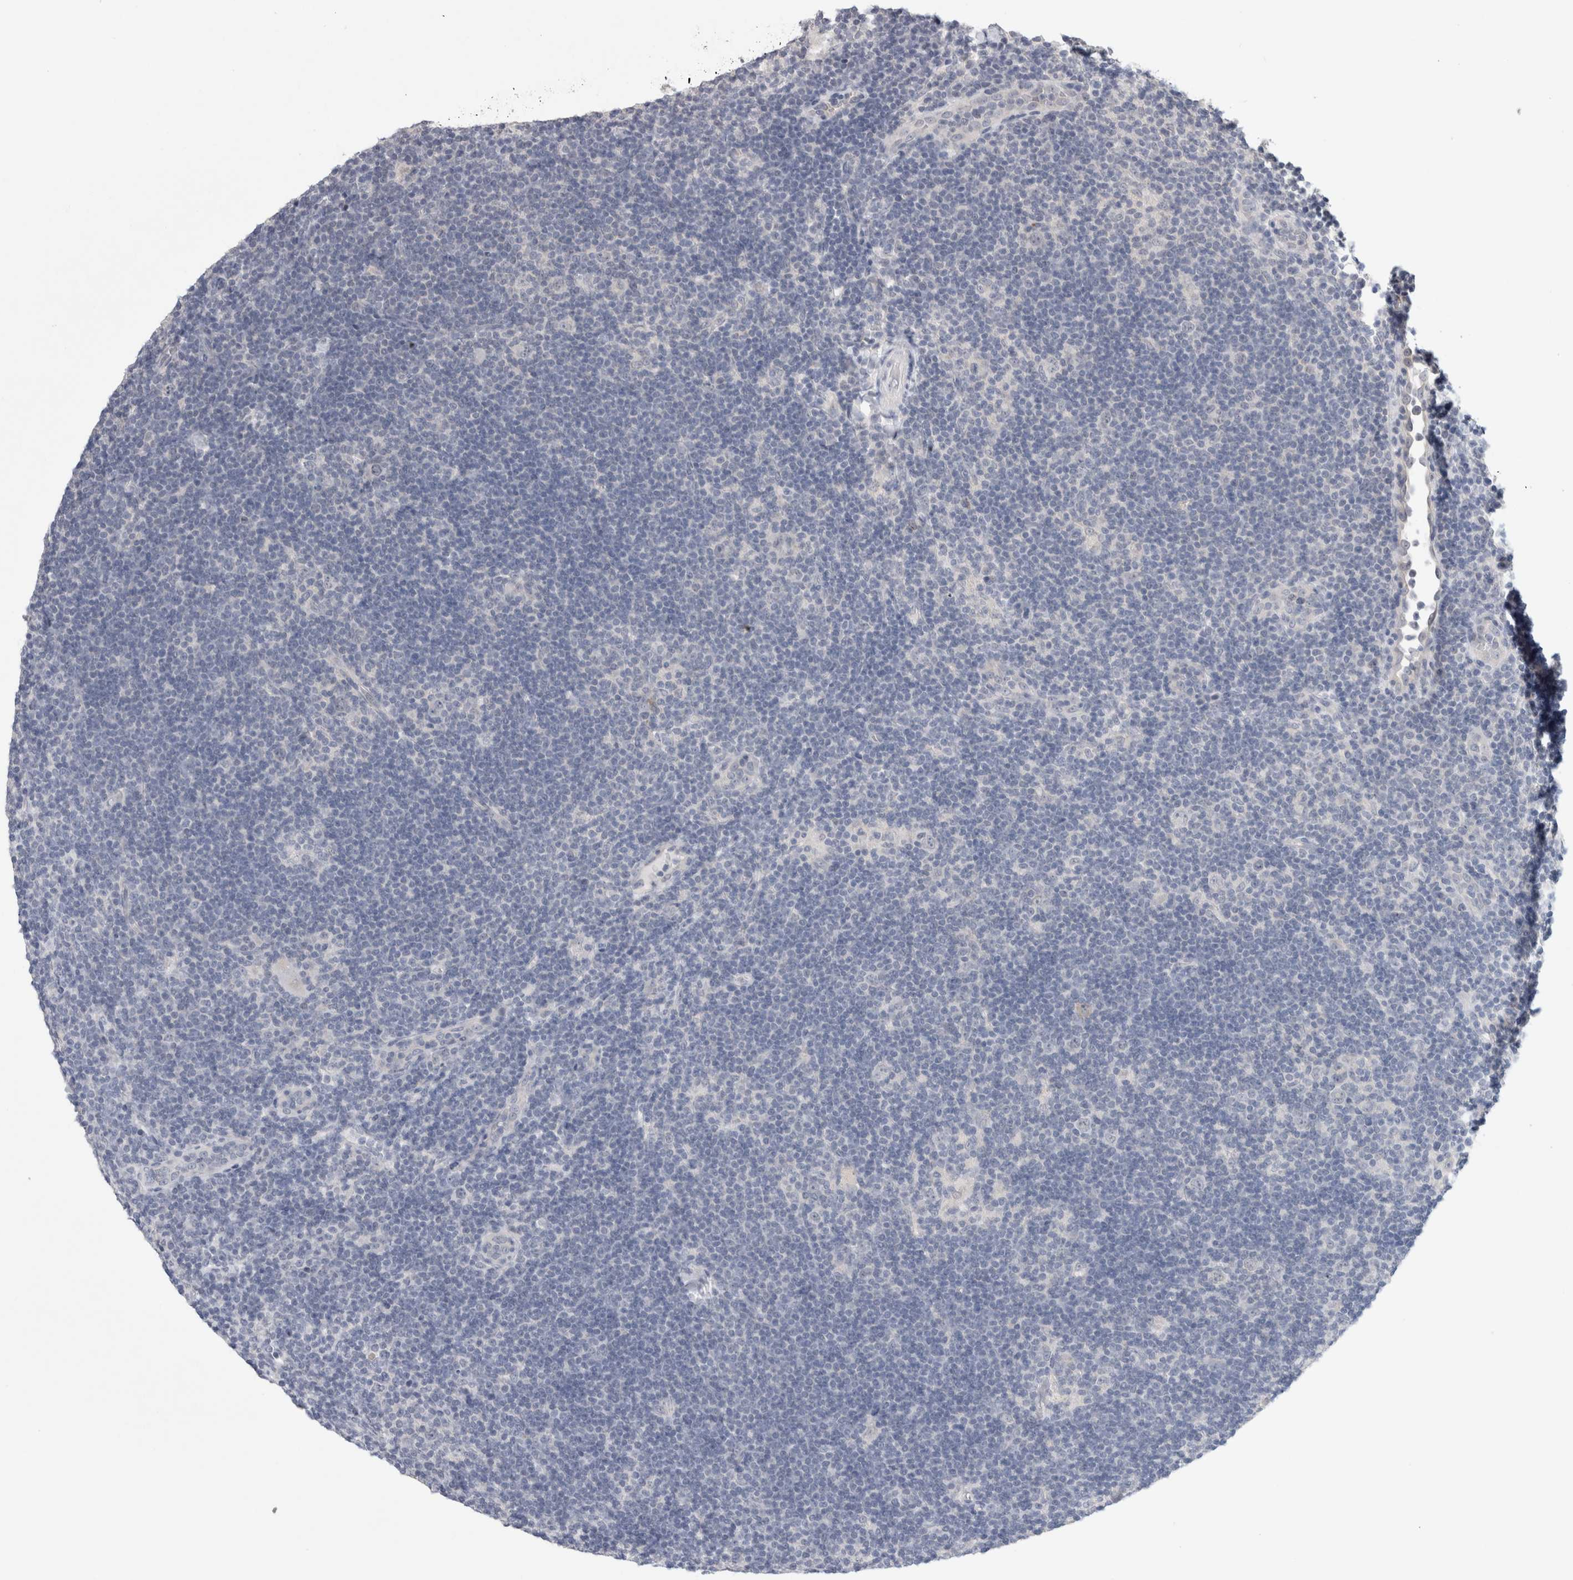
{"staining": {"intensity": "negative", "quantity": "none", "location": "none"}, "tissue": "lymphoma", "cell_type": "Tumor cells", "image_type": "cancer", "snomed": [{"axis": "morphology", "description": "Hodgkin's disease, NOS"}, {"axis": "topography", "description": "Lymph node"}], "caption": "There is no significant positivity in tumor cells of lymphoma. (DAB immunohistochemistry (IHC), high magnification).", "gene": "TONSL", "patient": {"sex": "female", "age": 57}}